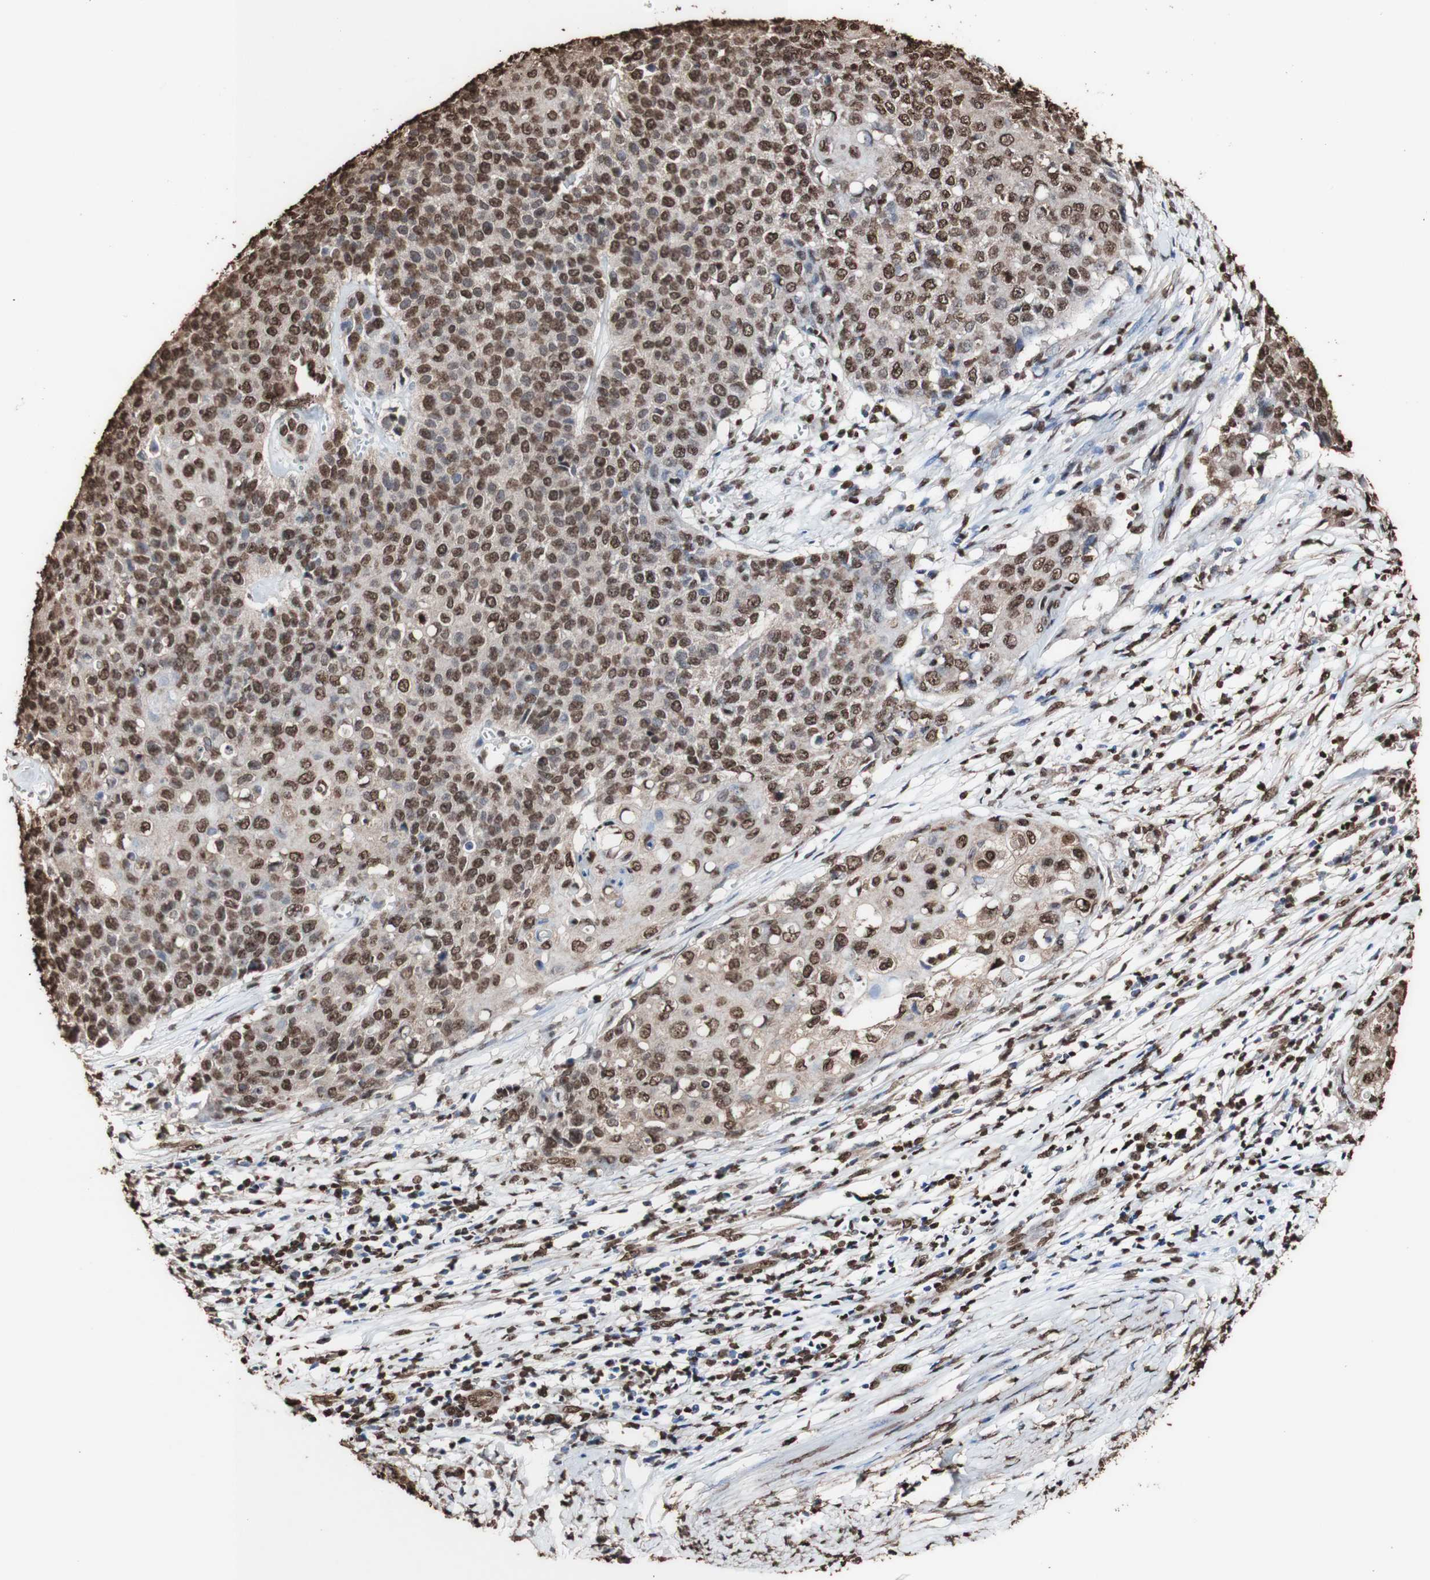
{"staining": {"intensity": "strong", "quantity": "25%-75%", "location": "cytoplasmic/membranous,nuclear"}, "tissue": "cervical cancer", "cell_type": "Tumor cells", "image_type": "cancer", "snomed": [{"axis": "morphology", "description": "Squamous cell carcinoma, NOS"}, {"axis": "topography", "description": "Cervix"}], "caption": "Immunohistochemistry micrograph of human squamous cell carcinoma (cervical) stained for a protein (brown), which displays high levels of strong cytoplasmic/membranous and nuclear positivity in about 25%-75% of tumor cells.", "gene": "PIDD1", "patient": {"sex": "female", "age": 39}}